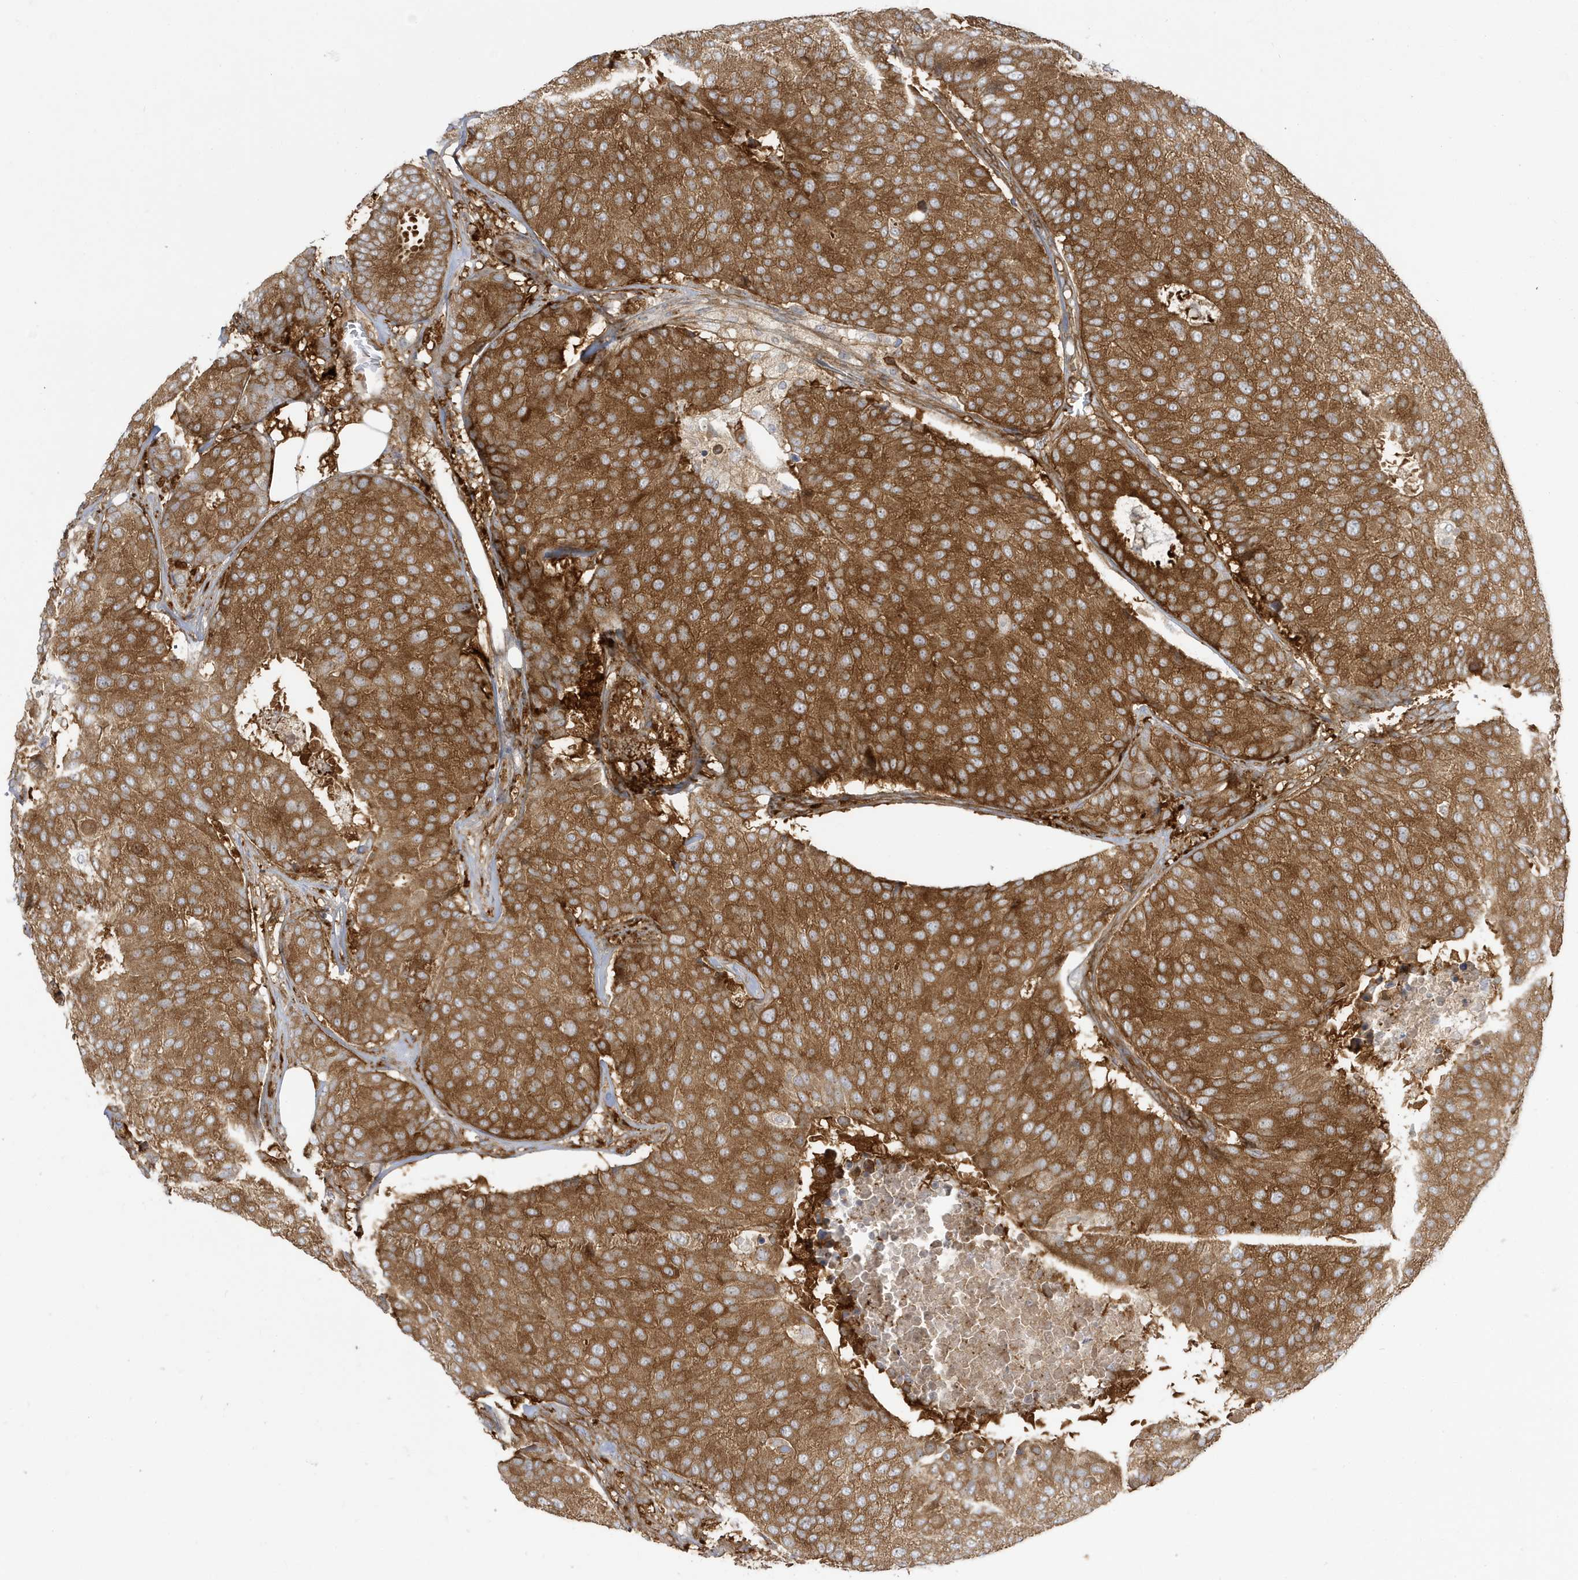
{"staining": {"intensity": "moderate", "quantity": ">75%", "location": "cytoplasmic/membranous"}, "tissue": "breast cancer", "cell_type": "Tumor cells", "image_type": "cancer", "snomed": [{"axis": "morphology", "description": "Duct carcinoma"}, {"axis": "topography", "description": "Breast"}], "caption": "Breast cancer (invasive ductal carcinoma) stained with a brown dye shows moderate cytoplasmic/membranous positive staining in approximately >75% of tumor cells.", "gene": "STAM", "patient": {"sex": "female", "age": 75}}